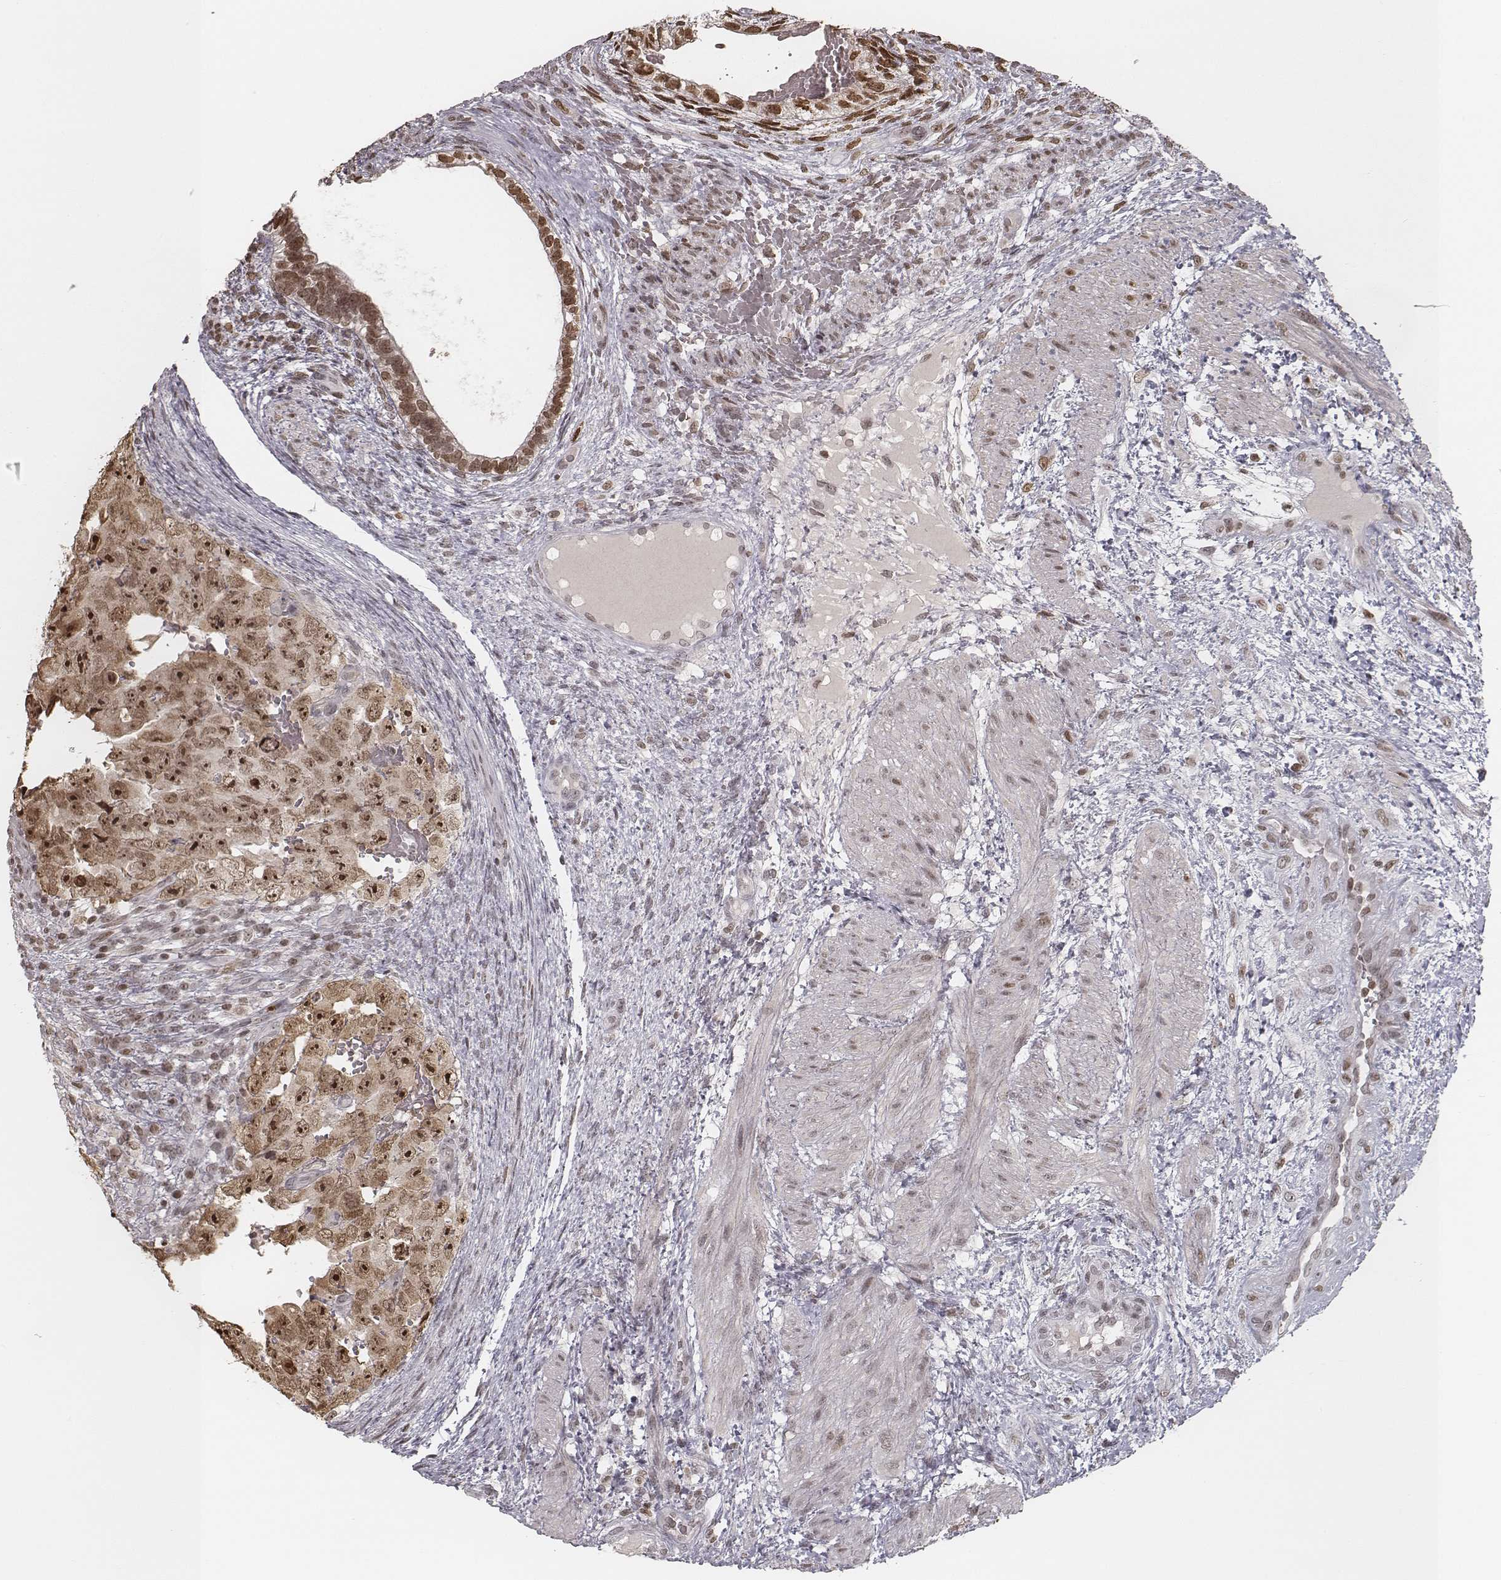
{"staining": {"intensity": "moderate", "quantity": ">75%", "location": "nuclear"}, "tissue": "testis cancer", "cell_type": "Tumor cells", "image_type": "cancer", "snomed": [{"axis": "morphology", "description": "Normal tissue, NOS"}, {"axis": "morphology", "description": "Carcinoma, Embryonal, NOS"}, {"axis": "topography", "description": "Testis"}, {"axis": "topography", "description": "Epididymis"}], "caption": "Immunohistochemistry (IHC) histopathology image of neoplastic tissue: human testis cancer stained using IHC exhibits medium levels of moderate protein expression localized specifically in the nuclear of tumor cells, appearing as a nuclear brown color.", "gene": "HMGA2", "patient": {"sex": "male", "age": 24}}